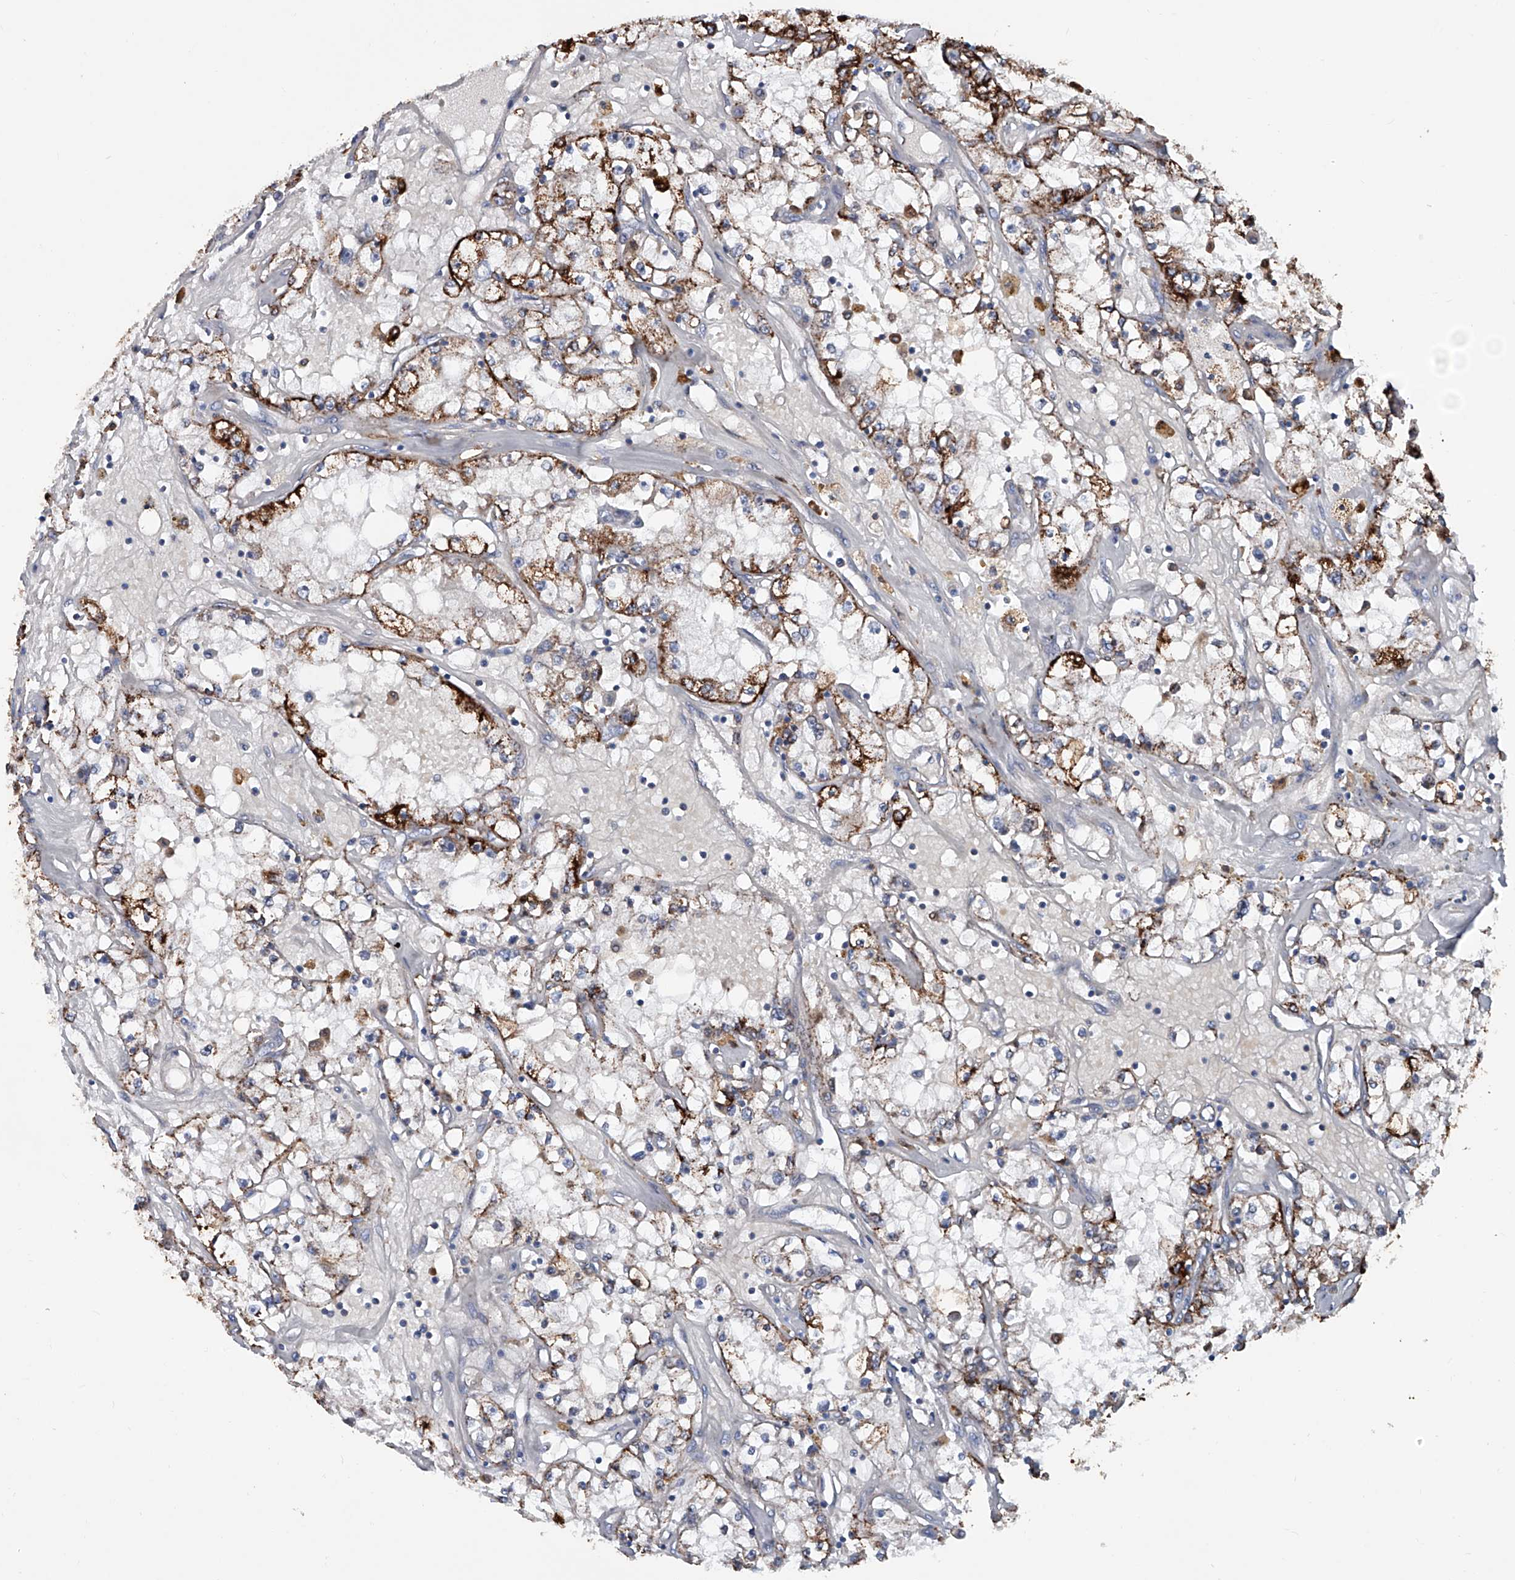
{"staining": {"intensity": "strong", "quantity": ">75%", "location": "cytoplasmic/membranous"}, "tissue": "renal cancer", "cell_type": "Tumor cells", "image_type": "cancer", "snomed": [{"axis": "morphology", "description": "Adenocarcinoma, NOS"}, {"axis": "topography", "description": "Kidney"}], "caption": "Strong cytoplasmic/membranous staining for a protein is appreciated in approximately >75% of tumor cells of renal cancer using IHC.", "gene": "NHS", "patient": {"sex": "male", "age": 56}}